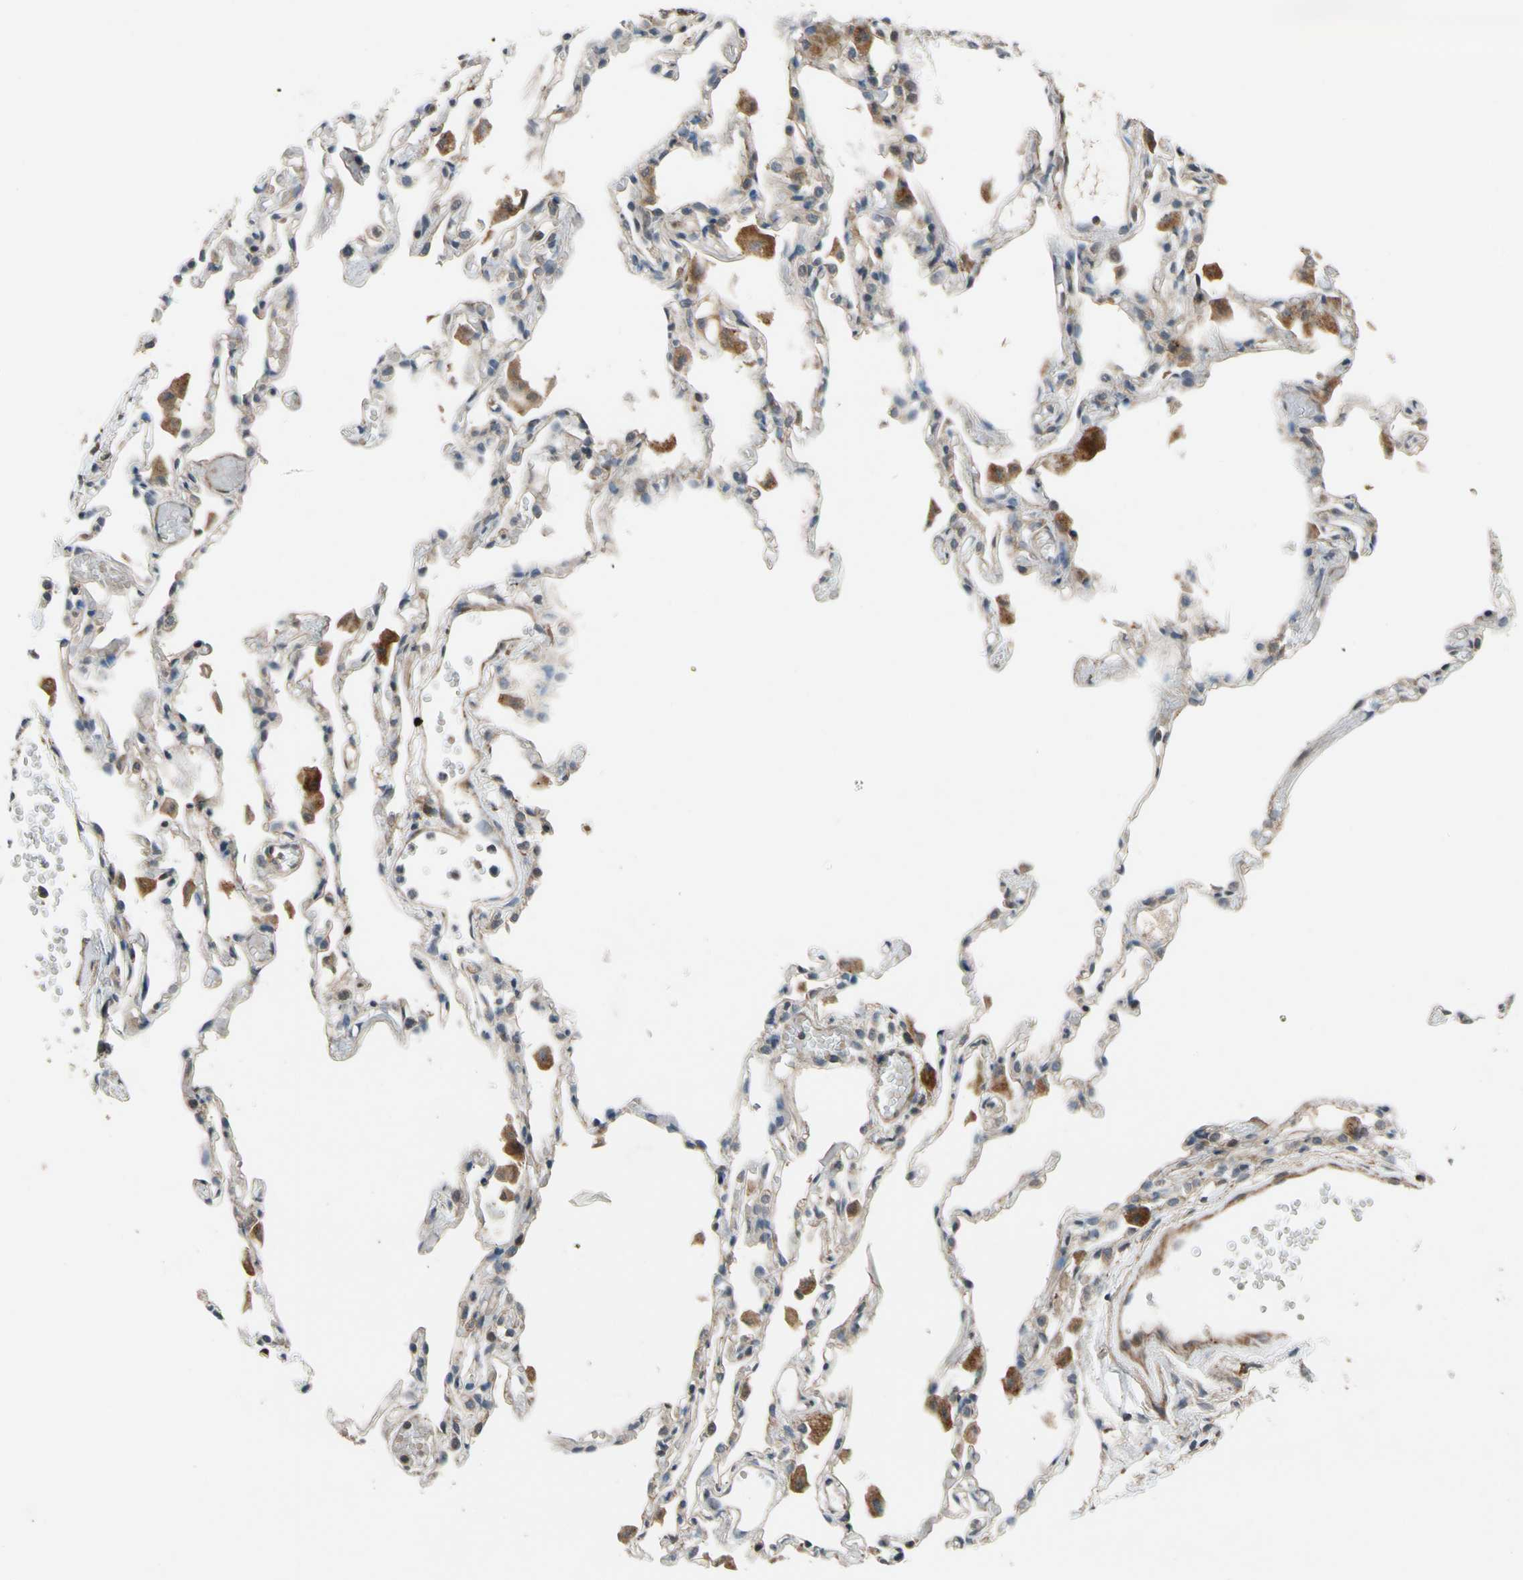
{"staining": {"intensity": "weak", "quantity": "<25%", "location": "cytoplasmic/membranous"}, "tissue": "lung", "cell_type": "Alveolar cells", "image_type": "normal", "snomed": [{"axis": "morphology", "description": "Normal tissue, NOS"}, {"axis": "topography", "description": "Lung"}], "caption": "Protein analysis of benign lung reveals no significant positivity in alveolar cells.", "gene": "MST1R", "patient": {"sex": "female", "age": 49}}